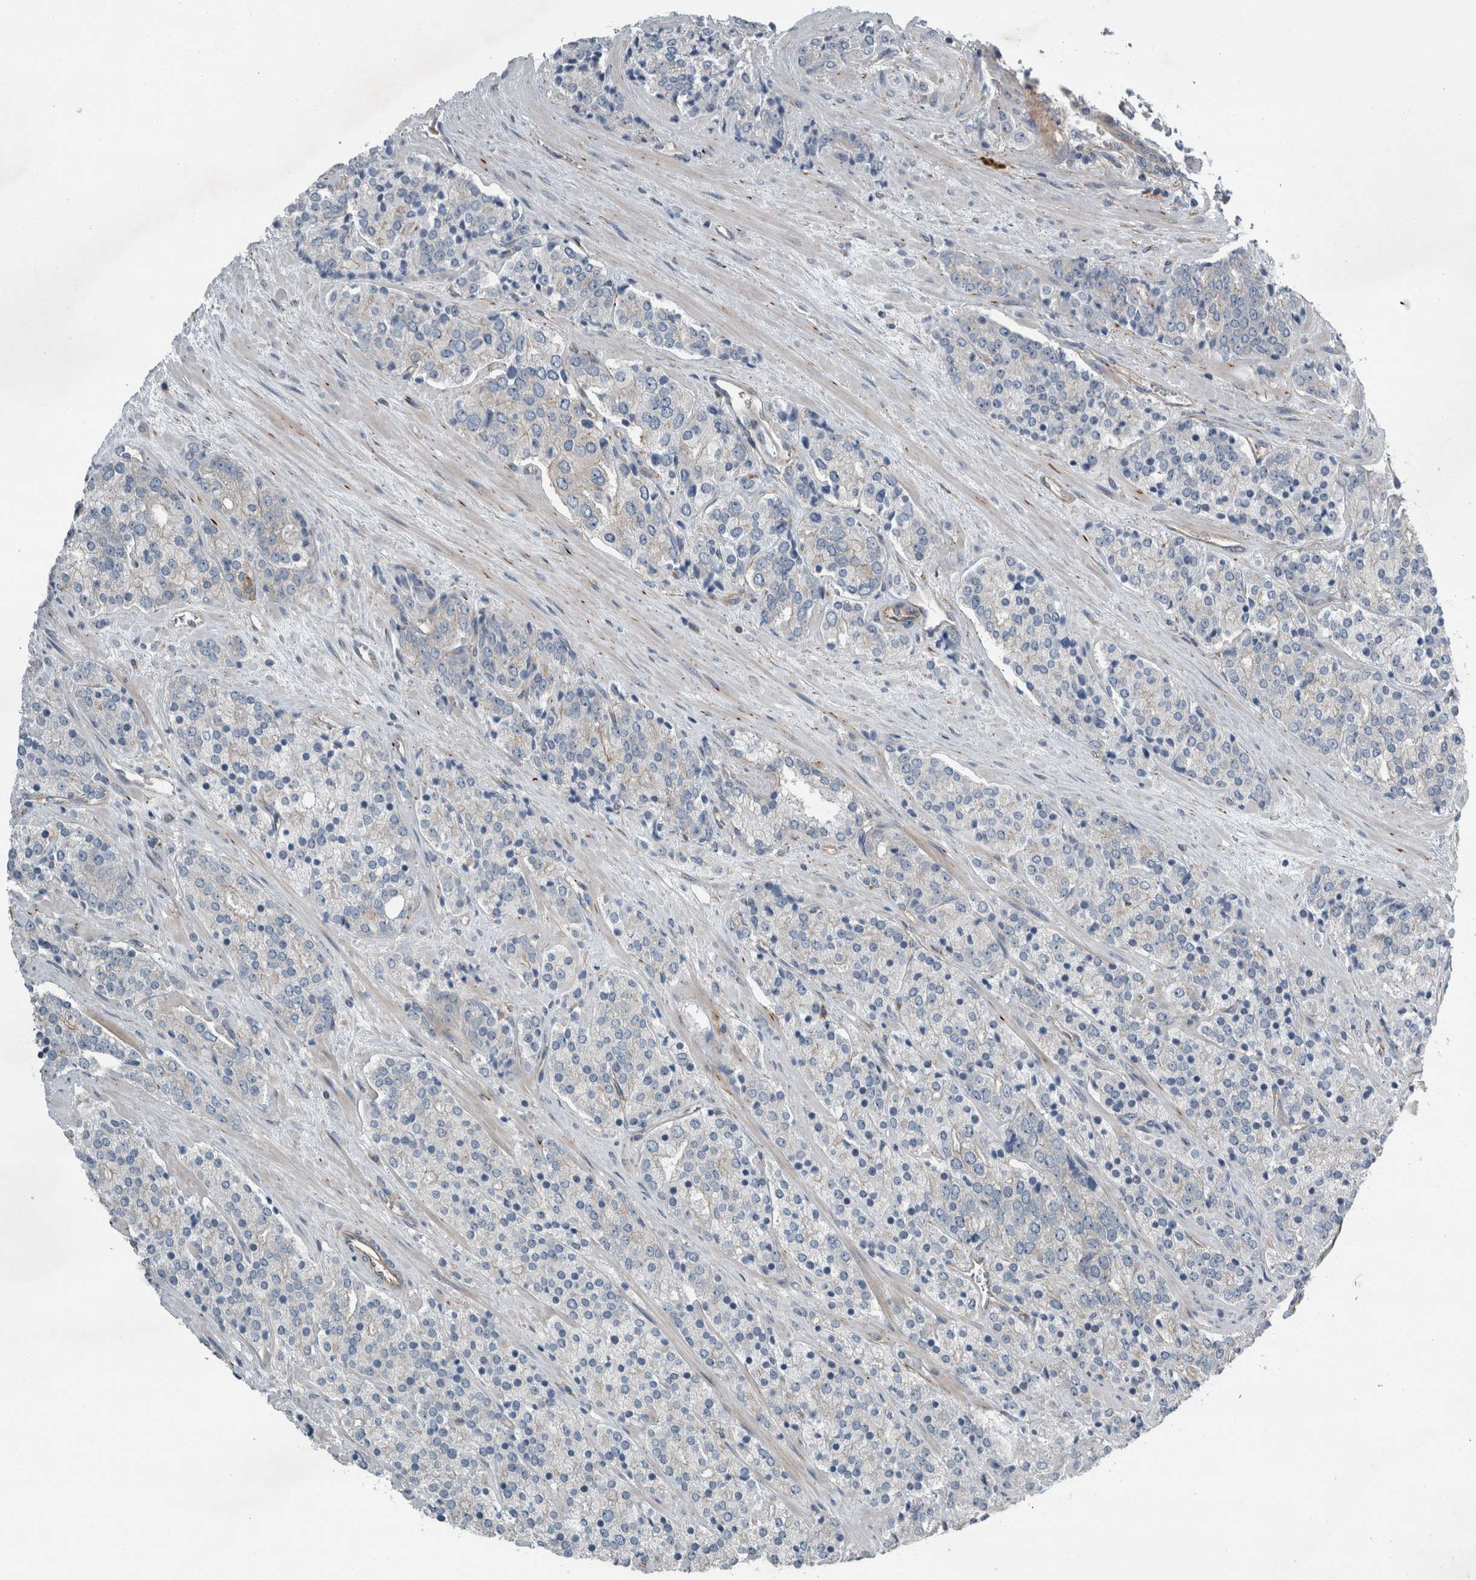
{"staining": {"intensity": "negative", "quantity": "none", "location": "none"}, "tissue": "prostate cancer", "cell_type": "Tumor cells", "image_type": "cancer", "snomed": [{"axis": "morphology", "description": "Adenocarcinoma, High grade"}, {"axis": "topography", "description": "Prostate"}], "caption": "The immunohistochemistry (IHC) photomicrograph has no significant expression in tumor cells of high-grade adenocarcinoma (prostate) tissue.", "gene": "GLT8D2", "patient": {"sex": "male", "age": 71}}